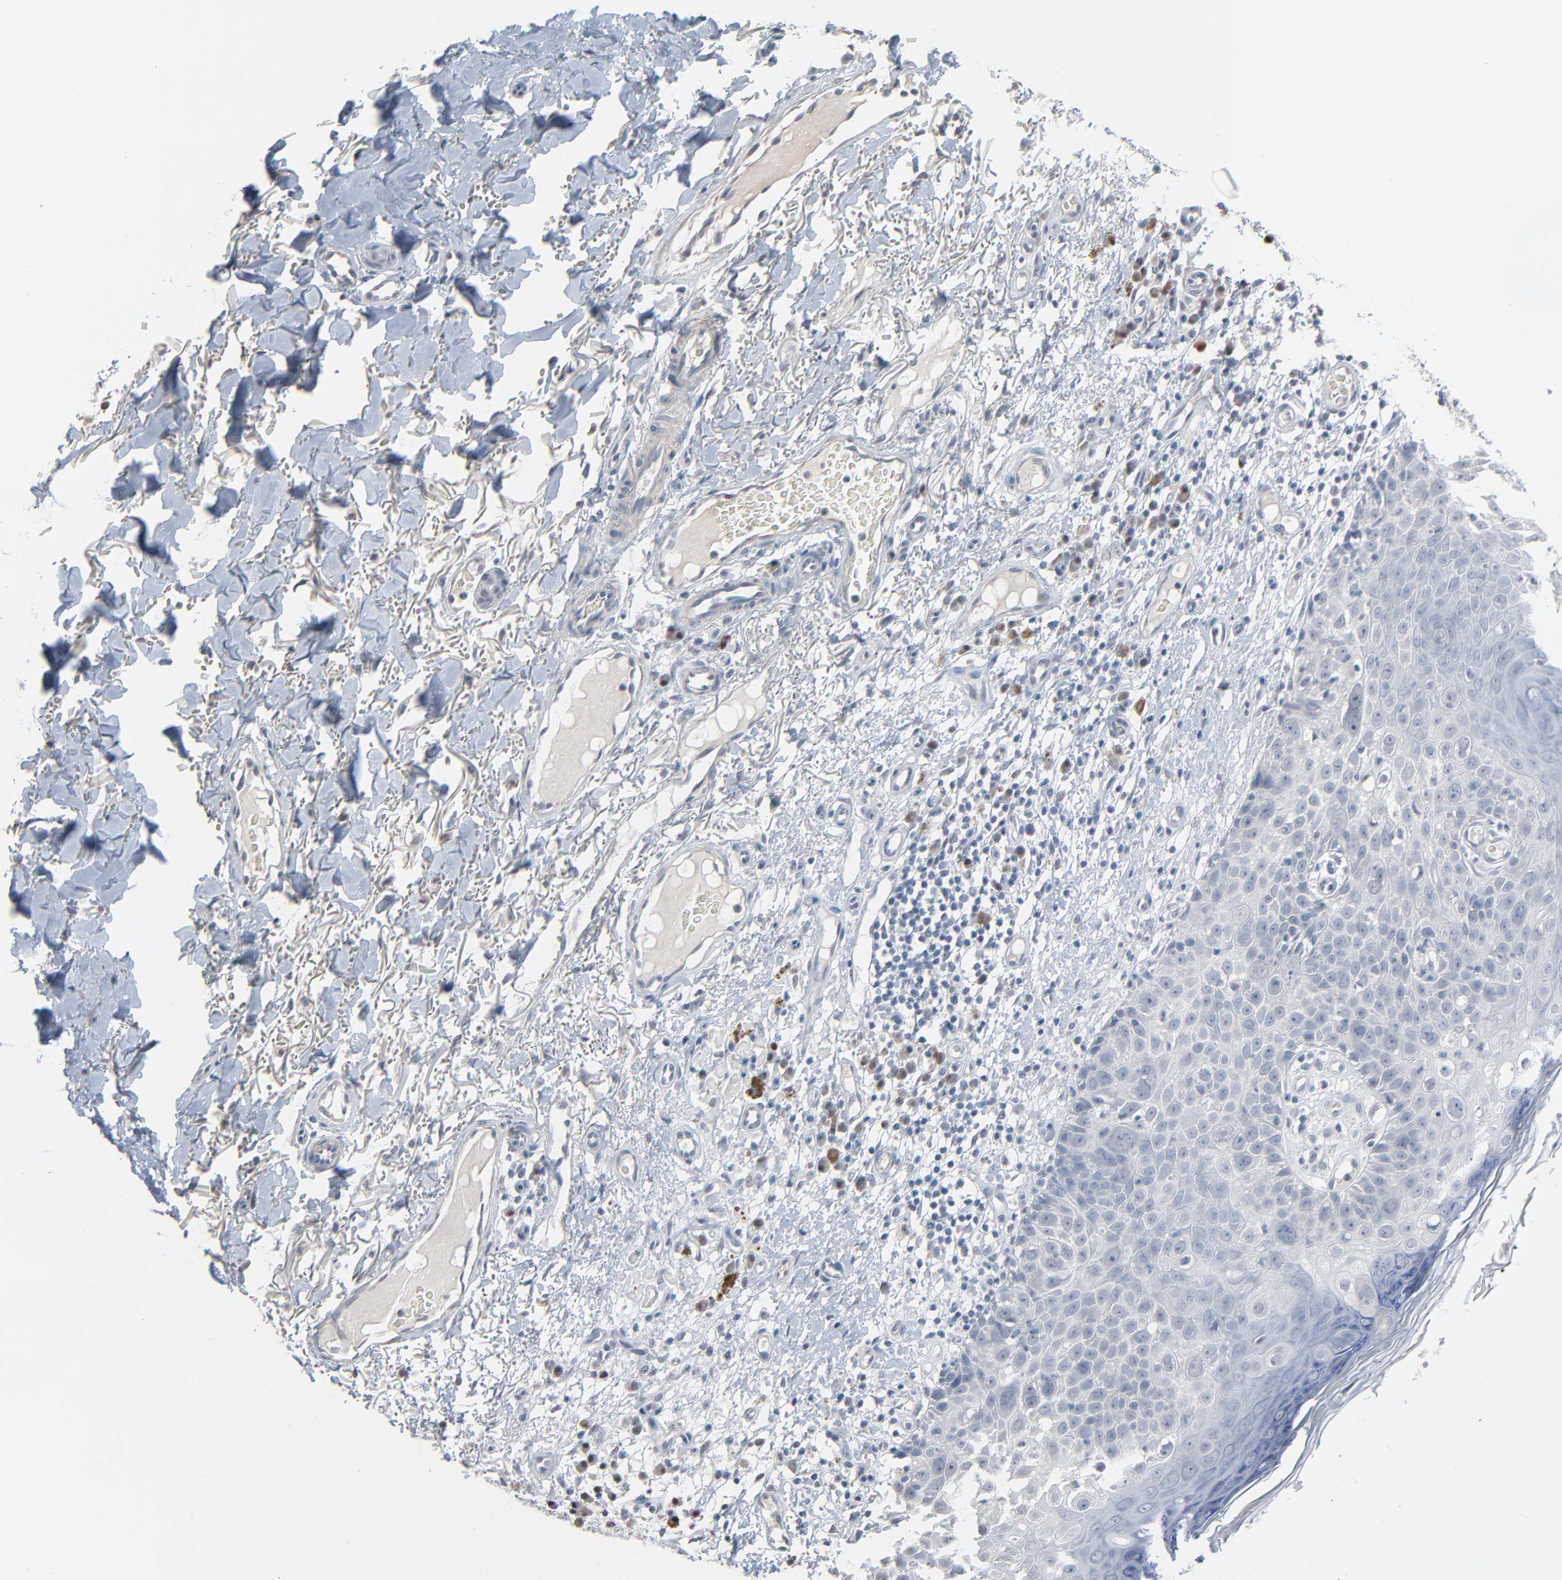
{"staining": {"intensity": "negative", "quantity": "none", "location": "none"}, "tissue": "skin cancer", "cell_type": "Tumor cells", "image_type": "cancer", "snomed": [{"axis": "morphology", "description": "Squamous cell carcinoma, NOS"}, {"axis": "topography", "description": "Skin"}], "caption": "This histopathology image is of squamous cell carcinoma (skin) stained with immunohistochemistry (IHC) to label a protein in brown with the nuclei are counter-stained blue. There is no positivity in tumor cells.", "gene": "SAGE1", "patient": {"sex": "male", "age": 87}}